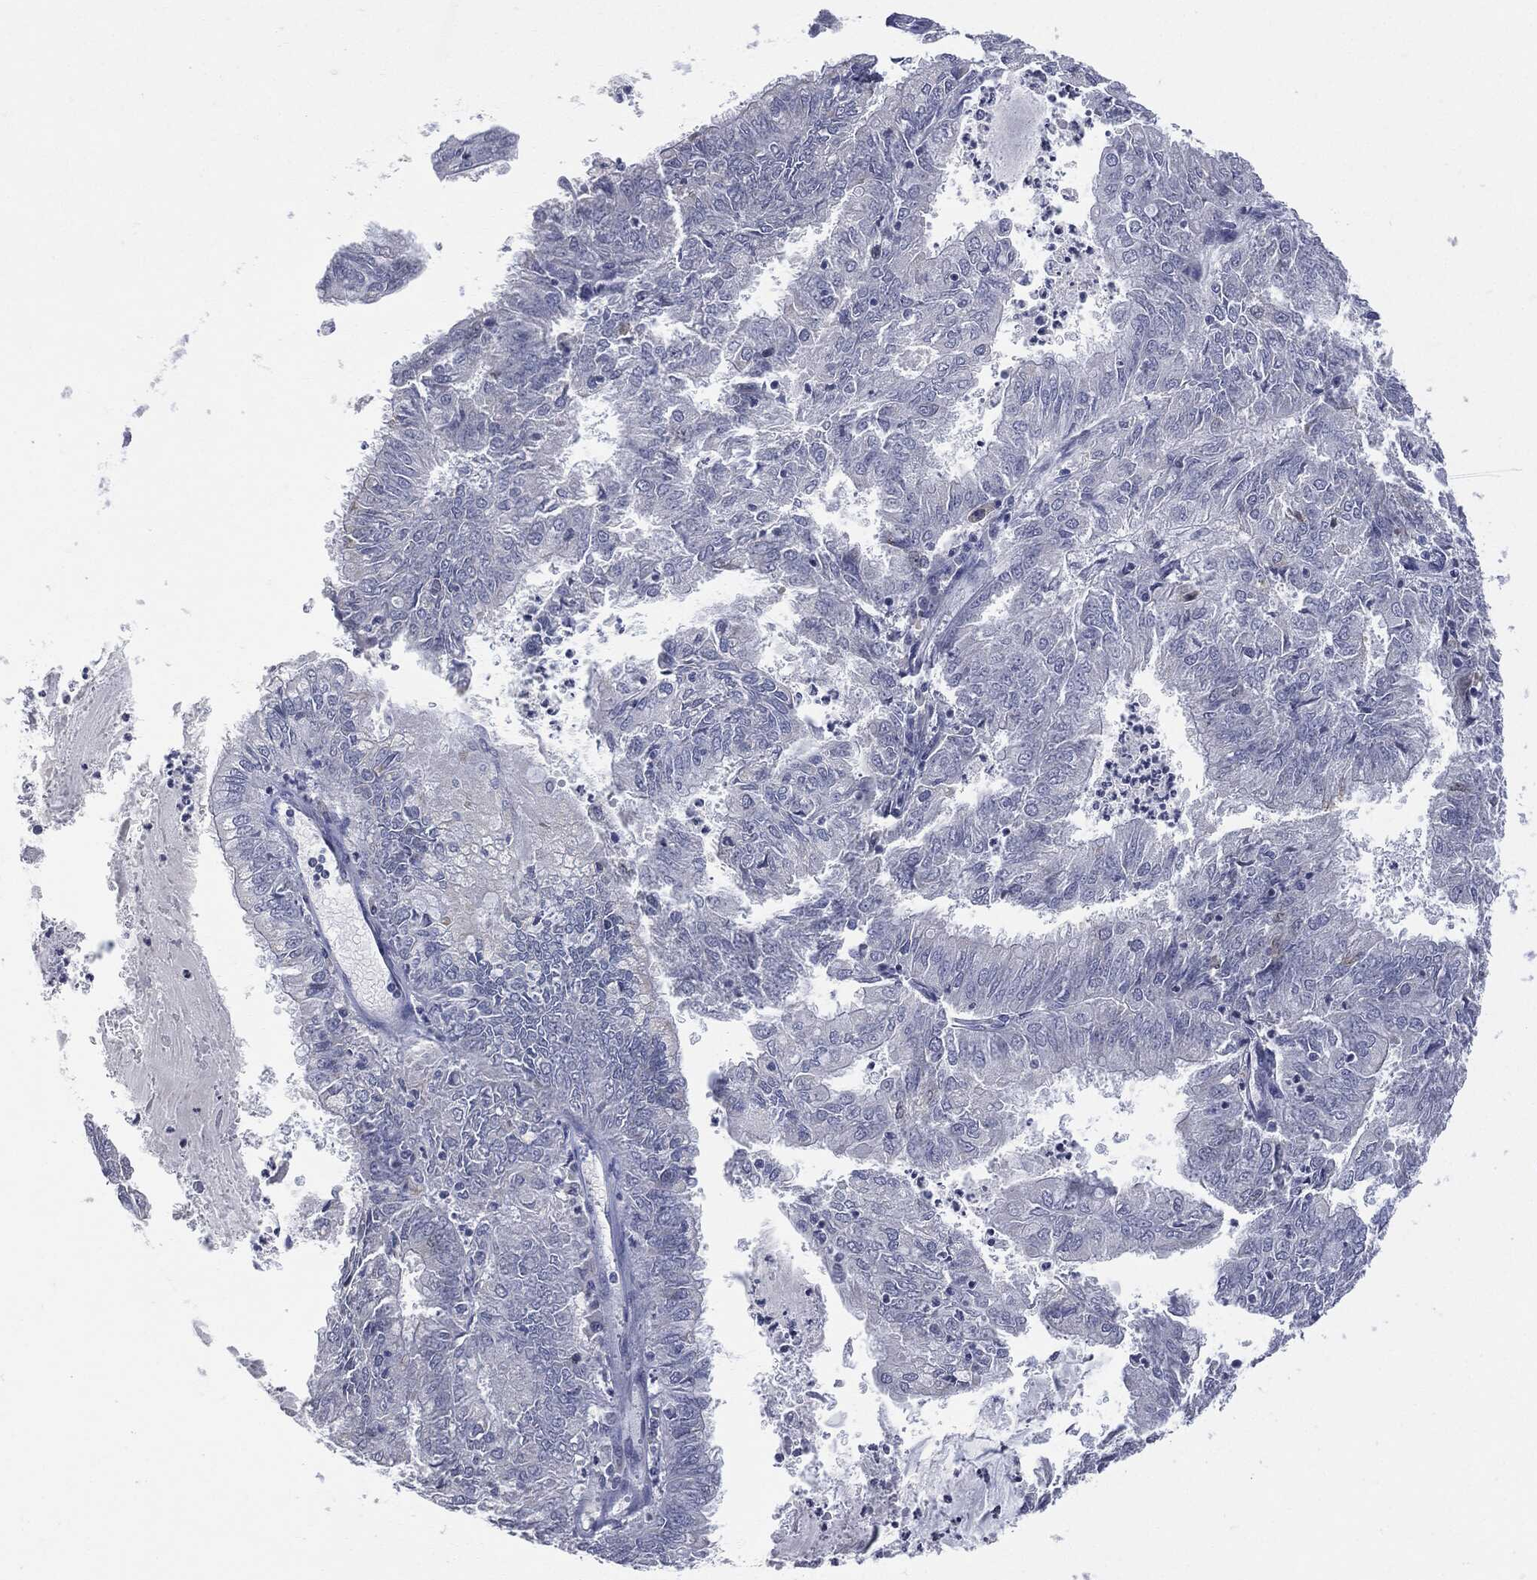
{"staining": {"intensity": "negative", "quantity": "none", "location": "none"}, "tissue": "endometrial cancer", "cell_type": "Tumor cells", "image_type": "cancer", "snomed": [{"axis": "morphology", "description": "Adenocarcinoma, NOS"}, {"axis": "topography", "description": "Endometrium"}], "caption": "DAB (3,3'-diaminobenzidine) immunohistochemical staining of human endometrial cancer reveals no significant staining in tumor cells.", "gene": "UBE2C", "patient": {"sex": "female", "age": 57}}